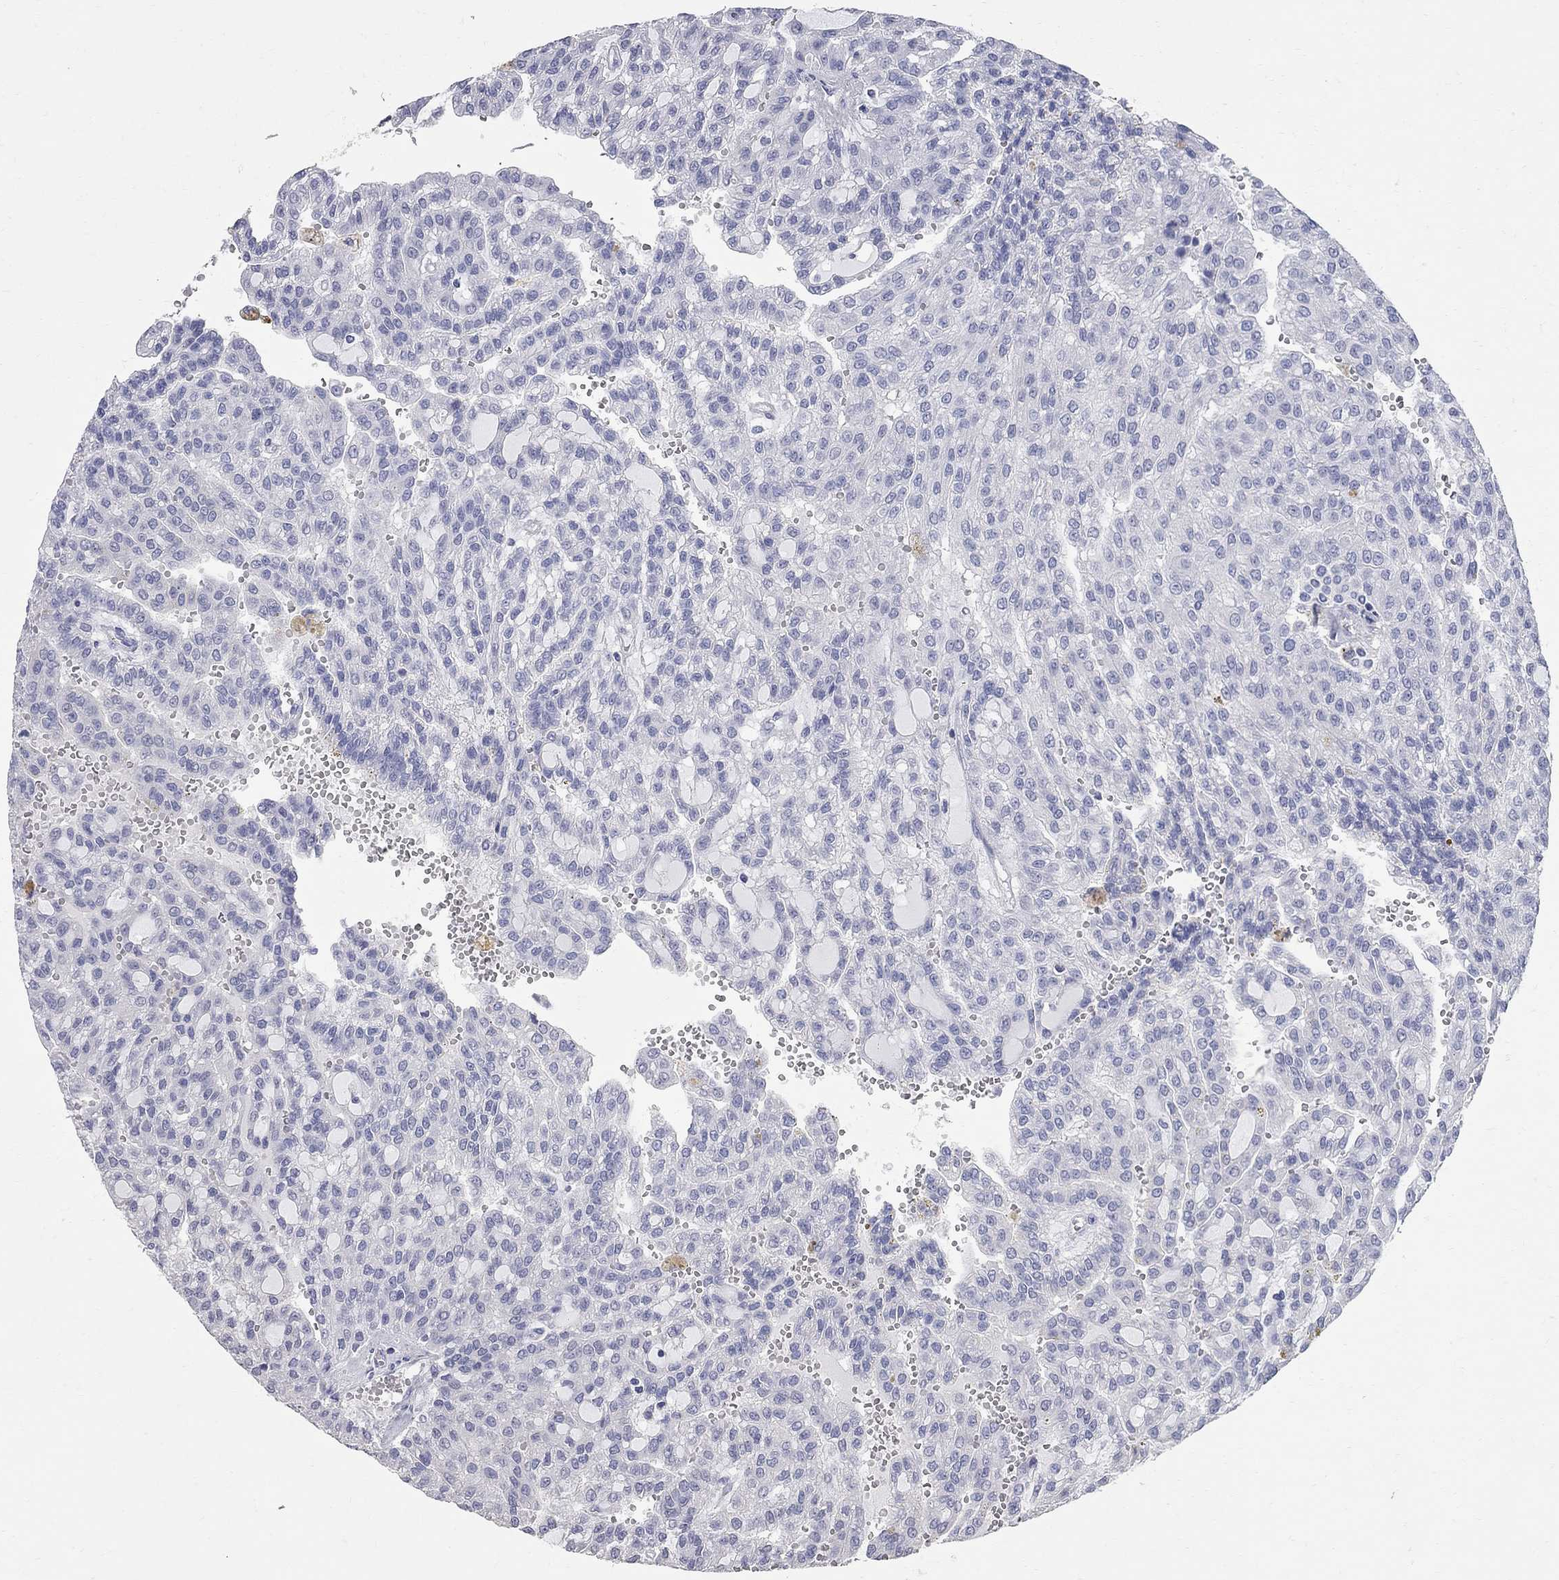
{"staining": {"intensity": "negative", "quantity": "none", "location": "none"}, "tissue": "renal cancer", "cell_type": "Tumor cells", "image_type": "cancer", "snomed": [{"axis": "morphology", "description": "Adenocarcinoma, NOS"}, {"axis": "topography", "description": "Kidney"}], "caption": "An immunohistochemistry (IHC) histopathology image of adenocarcinoma (renal) is shown. There is no staining in tumor cells of adenocarcinoma (renal).", "gene": "BPIFB1", "patient": {"sex": "male", "age": 63}}